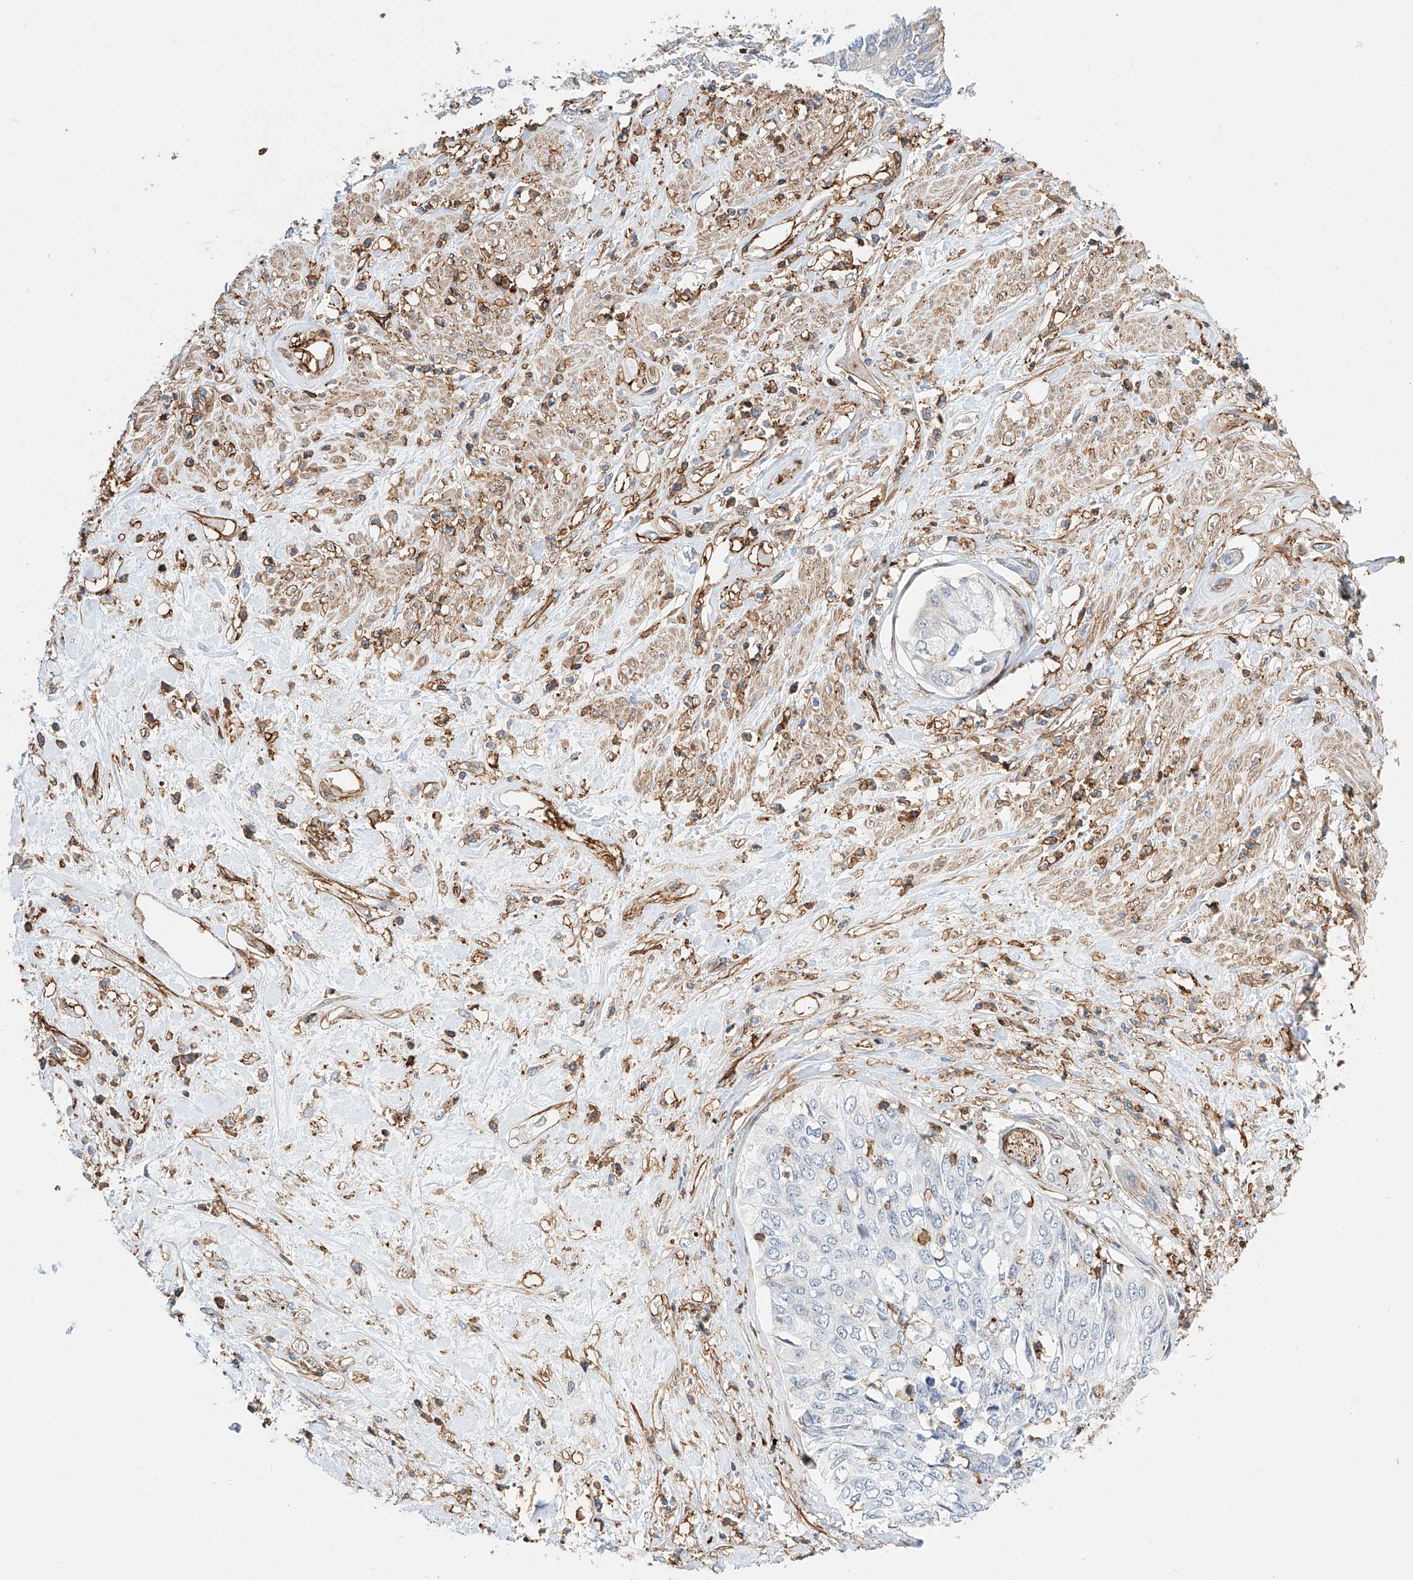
{"staining": {"intensity": "negative", "quantity": "none", "location": "none"}, "tissue": "cervical cancer", "cell_type": "Tumor cells", "image_type": "cancer", "snomed": [{"axis": "morphology", "description": "Squamous cell carcinoma, NOS"}, {"axis": "topography", "description": "Cervix"}], "caption": "Histopathology image shows no protein expression in tumor cells of squamous cell carcinoma (cervical) tissue.", "gene": "WFS1", "patient": {"sex": "female", "age": 31}}